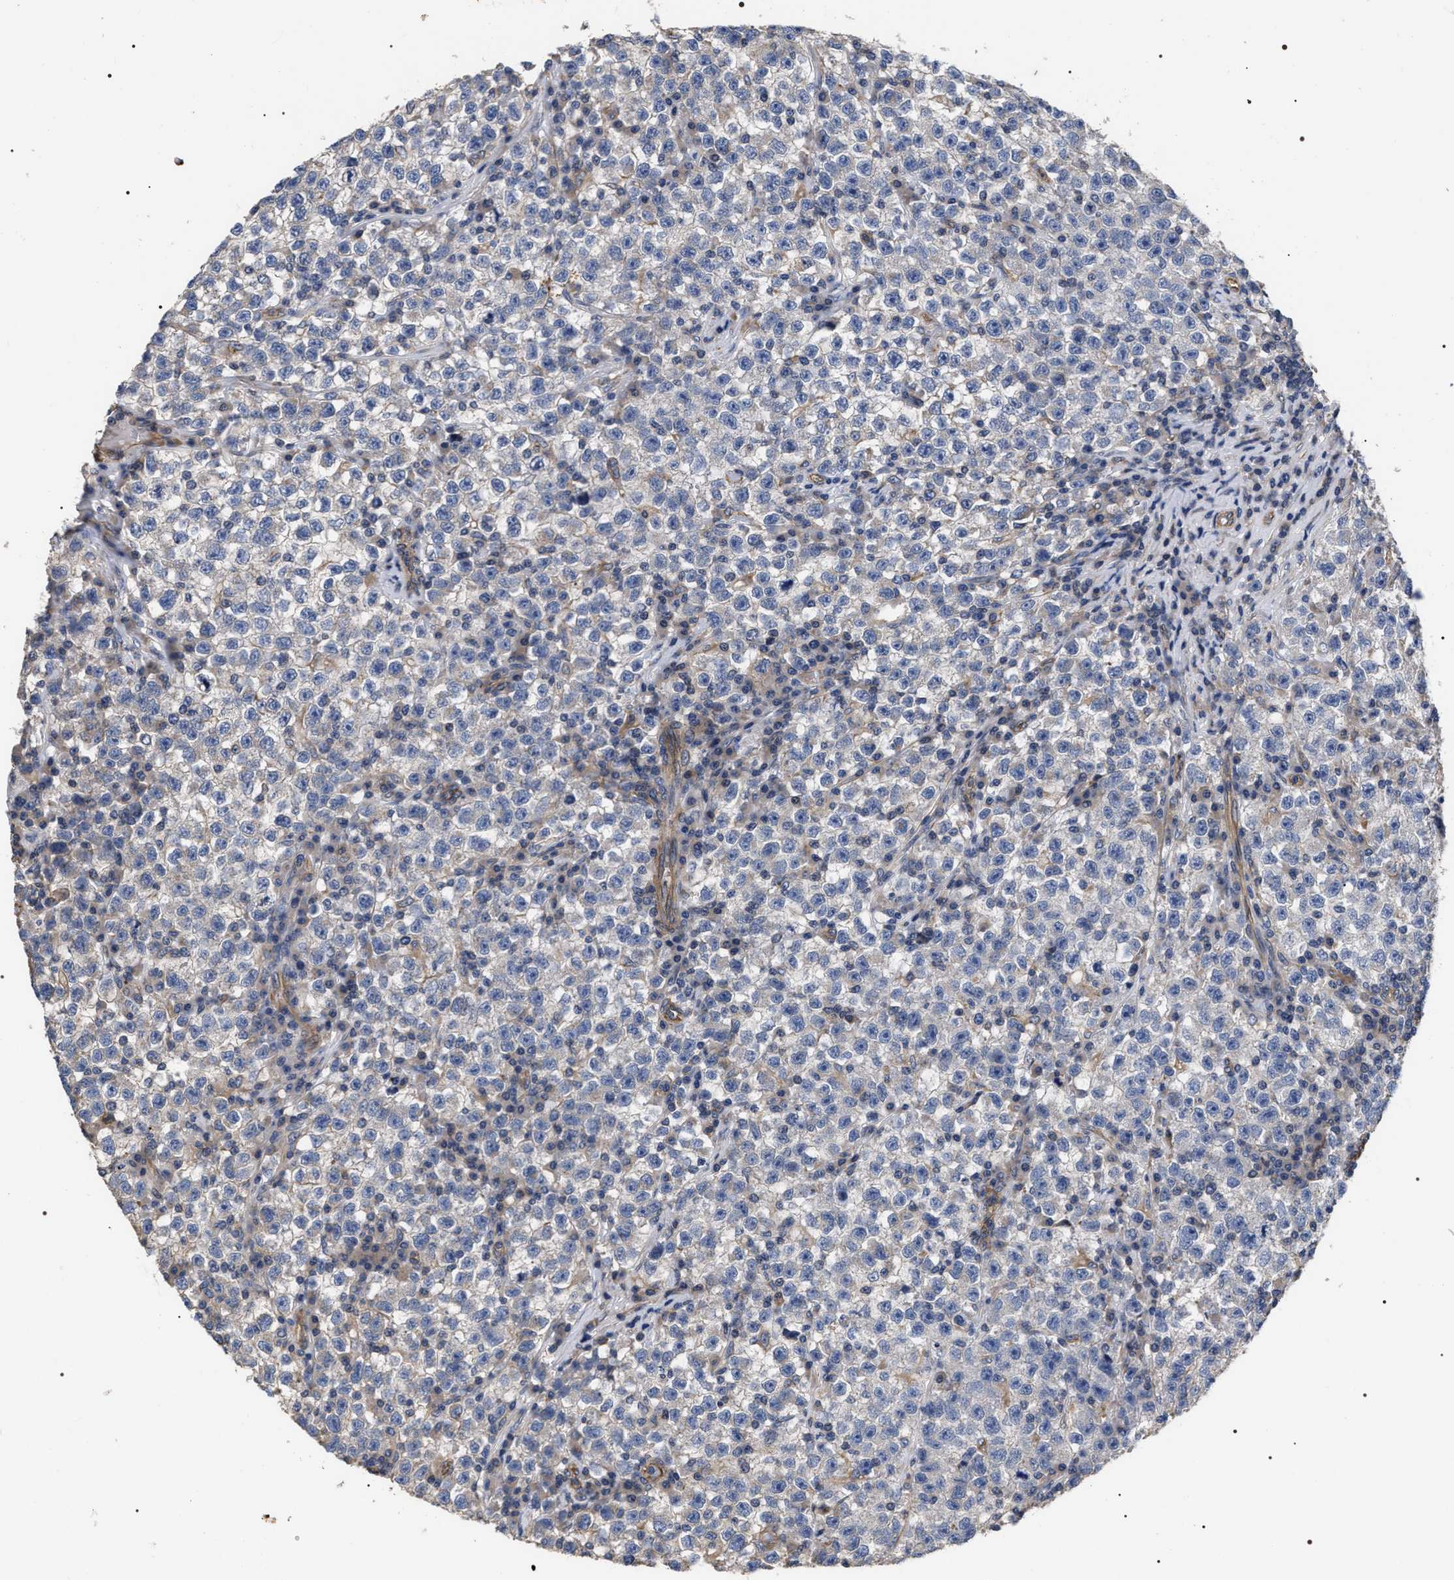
{"staining": {"intensity": "negative", "quantity": "none", "location": "none"}, "tissue": "testis cancer", "cell_type": "Tumor cells", "image_type": "cancer", "snomed": [{"axis": "morphology", "description": "Seminoma, NOS"}, {"axis": "topography", "description": "Testis"}], "caption": "Human testis cancer (seminoma) stained for a protein using immunohistochemistry (IHC) exhibits no expression in tumor cells.", "gene": "TSPAN33", "patient": {"sex": "male", "age": 22}}